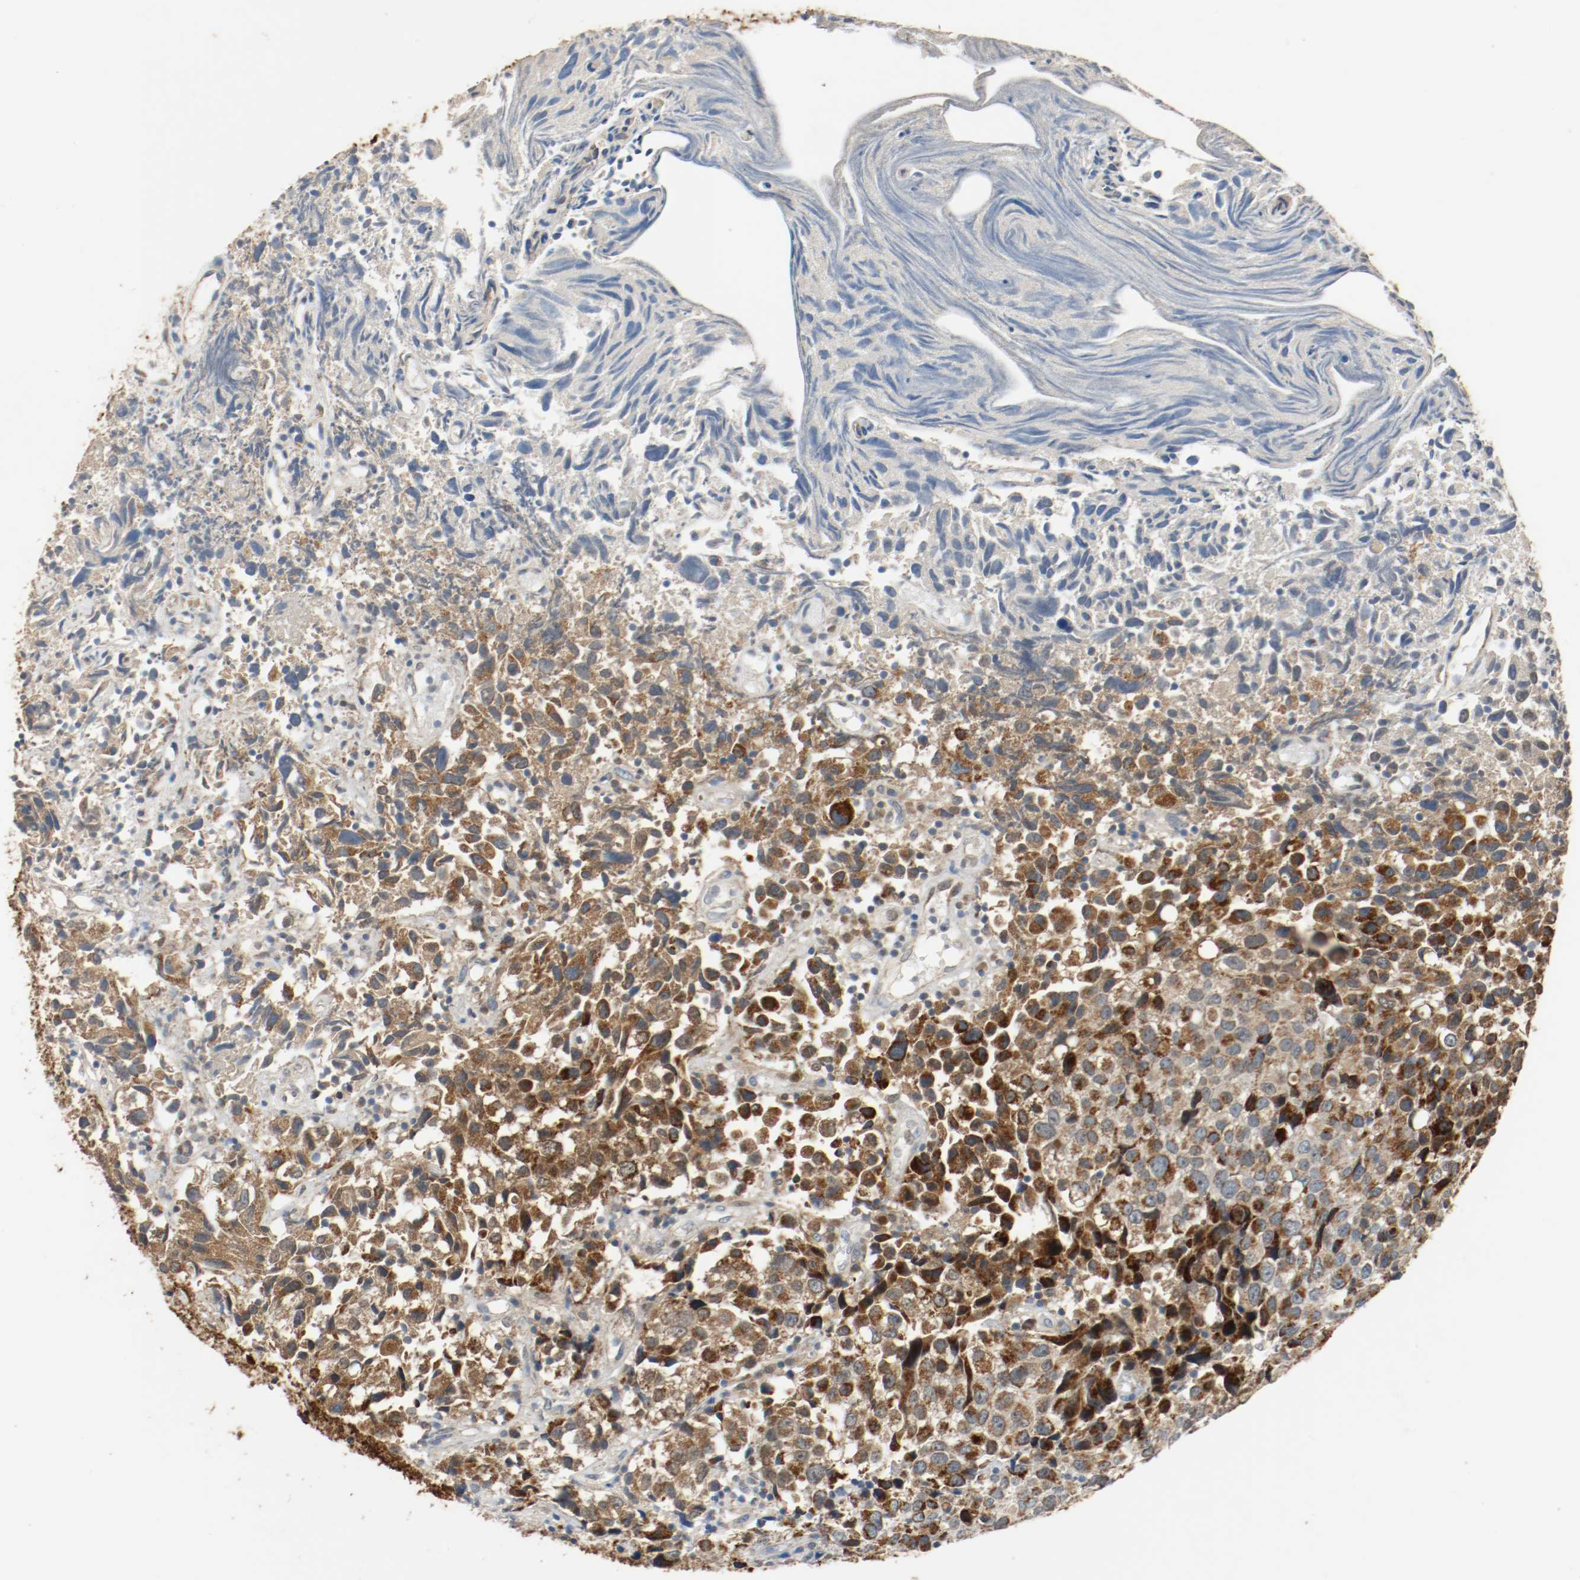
{"staining": {"intensity": "strong", "quantity": ">75%", "location": "cytoplasmic/membranous"}, "tissue": "urothelial cancer", "cell_type": "Tumor cells", "image_type": "cancer", "snomed": [{"axis": "morphology", "description": "Urothelial carcinoma, High grade"}, {"axis": "topography", "description": "Urinary bladder"}], "caption": "Strong cytoplasmic/membranous positivity for a protein is present in approximately >75% of tumor cells of urothelial cancer using immunohistochemistry (IHC).", "gene": "ALDH4A1", "patient": {"sex": "female", "age": 75}}